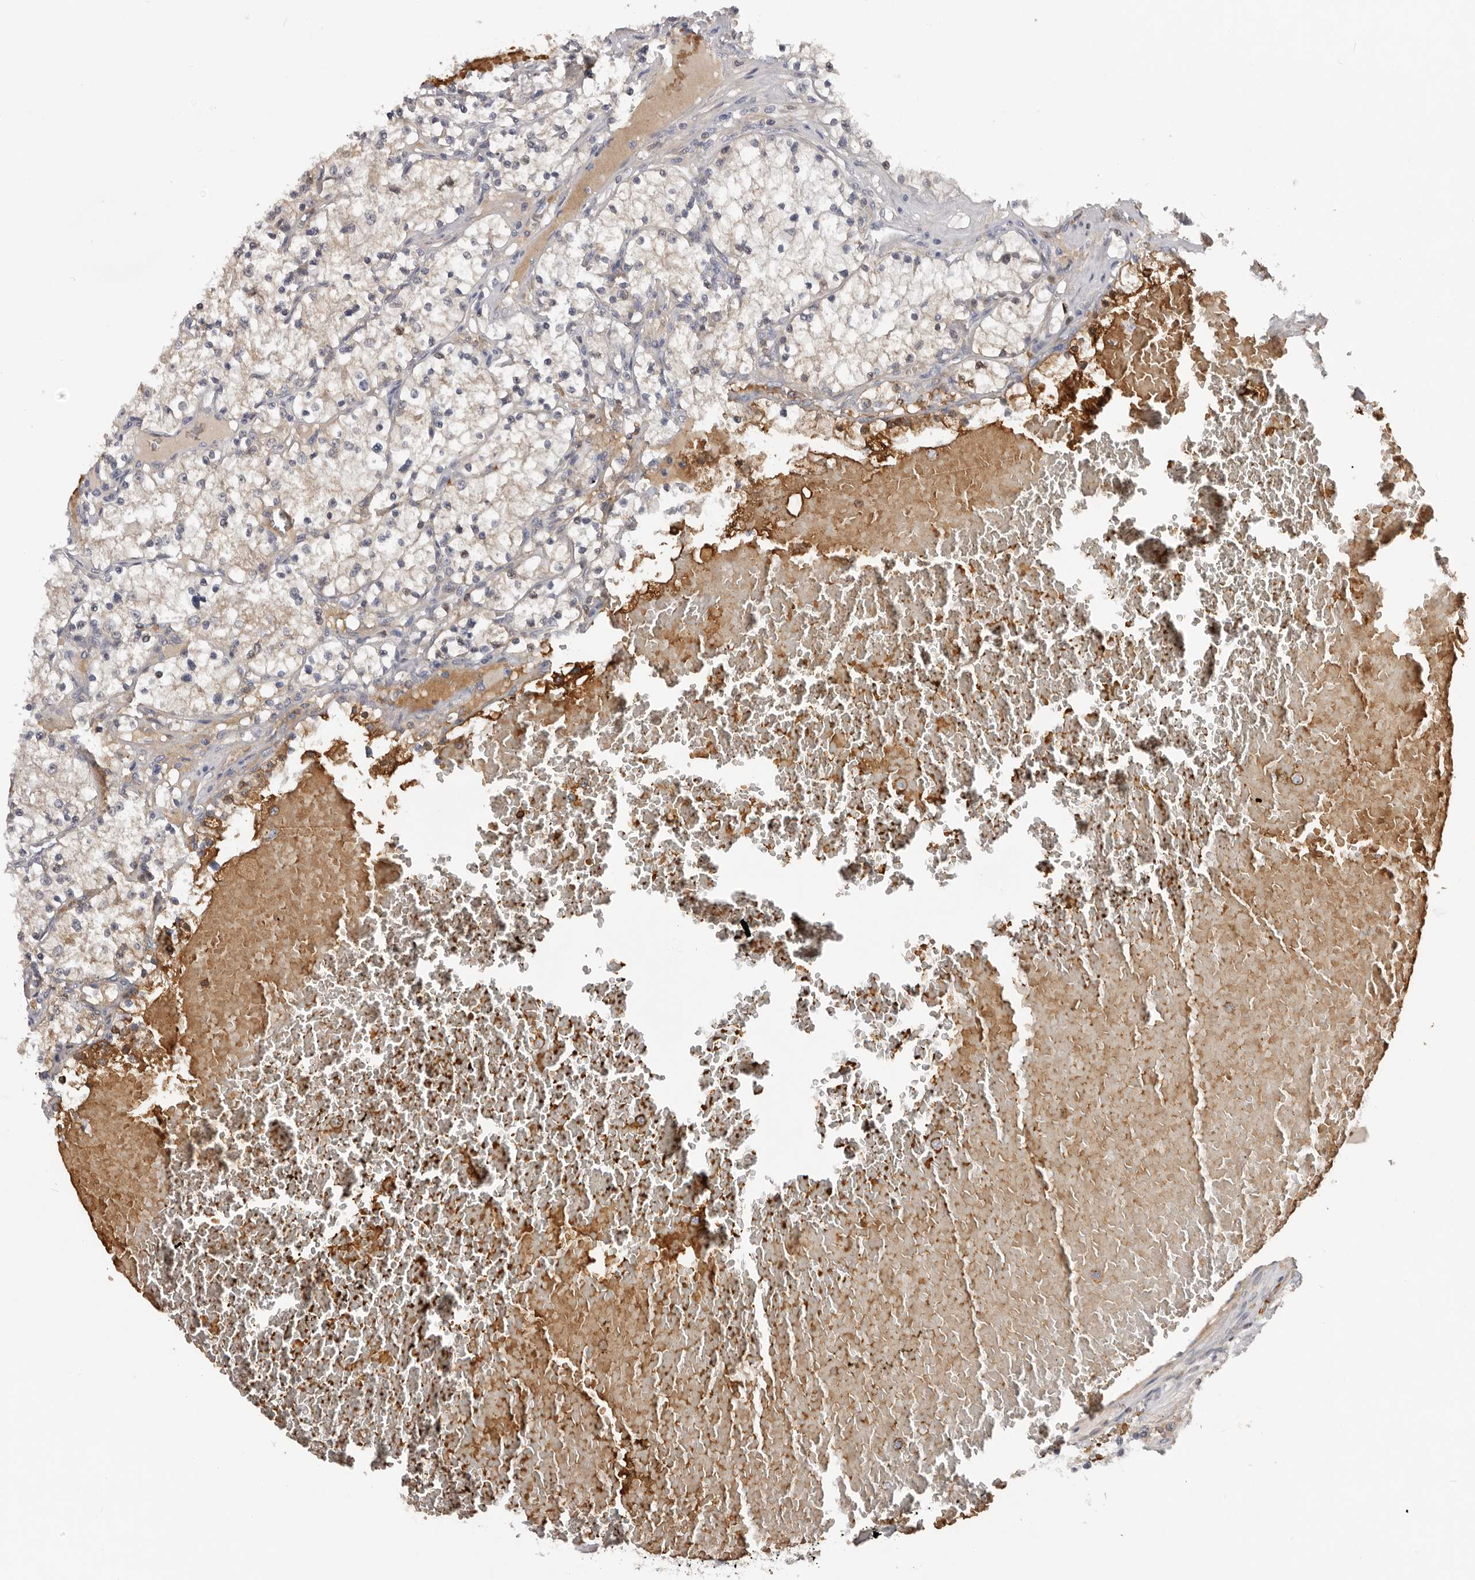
{"staining": {"intensity": "weak", "quantity": "25%-75%", "location": "cytoplasmic/membranous"}, "tissue": "renal cancer", "cell_type": "Tumor cells", "image_type": "cancer", "snomed": [{"axis": "morphology", "description": "Normal tissue, NOS"}, {"axis": "morphology", "description": "Adenocarcinoma, NOS"}, {"axis": "topography", "description": "Kidney"}], "caption": "The micrograph displays staining of renal adenocarcinoma, revealing weak cytoplasmic/membranous protein staining (brown color) within tumor cells. The staining was performed using DAB to visualize the protein expression in brown, while the nuclei were stained in blue with hematoxylin (Magnification: 20x).", "gene": "TNR", "patient": {"sex": "male", "age": 68}}